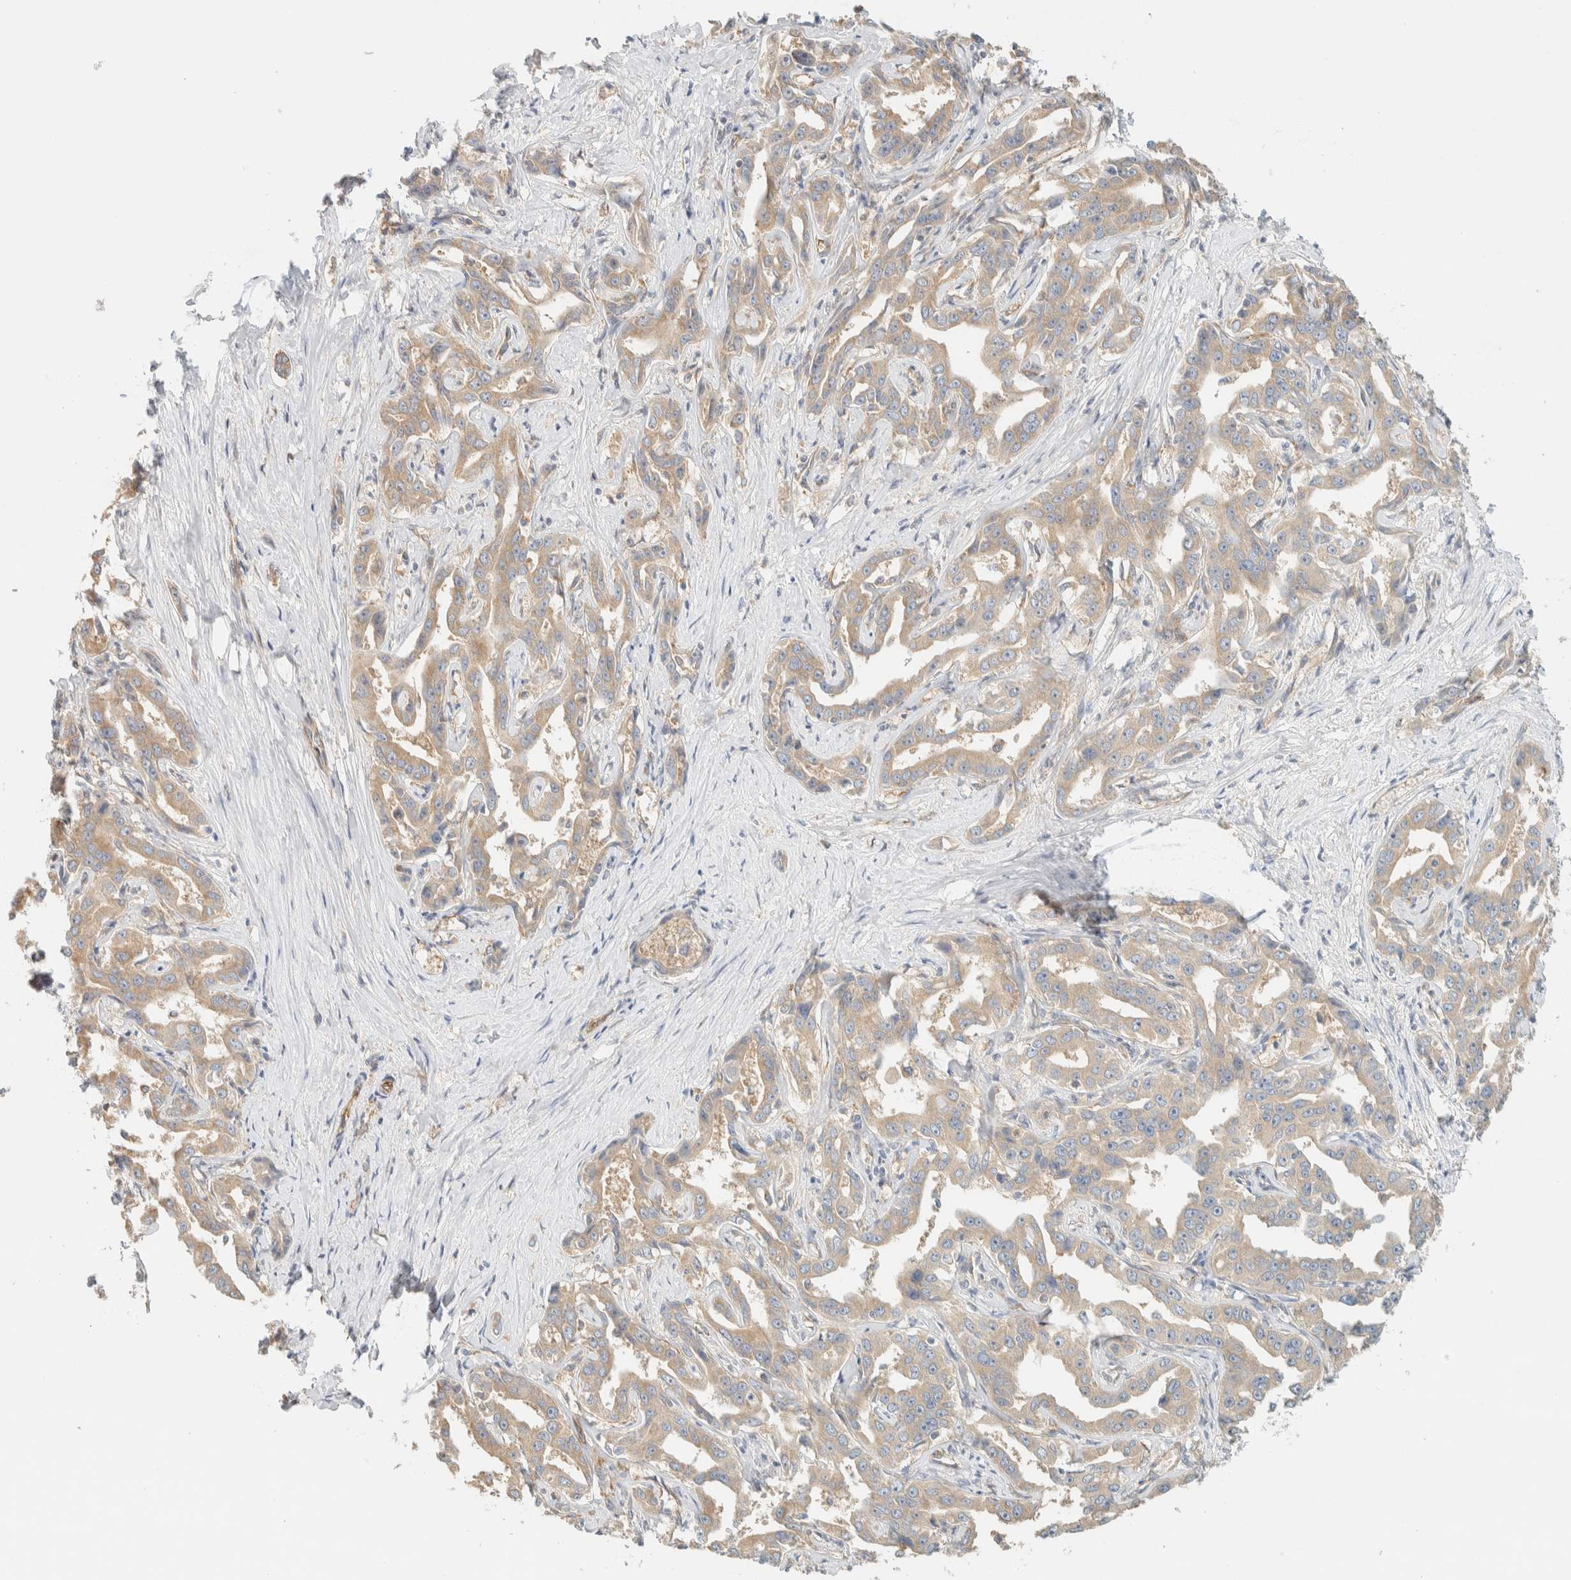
{"staining": {"intensity": "weak", "quantity": "25%-75%", "location": "cytoplasmic/membranous"}, "tissue": "liver cancer", "cell_type": "Tumor cells", "image_type": "cancer", "snomed": [{"axis": "morphology", "description": "Cholangiocarcinoma"}, {"axis": "topography", "description": "Liver"}], "caption": "A brown stain labels weak cytoplasmic/membranous staining of a protein in human liver cancer (cholangiocarcinoma) tumor cells.", "gene": "LIMA1", "patient": {"sex": "male", "age": 59}}